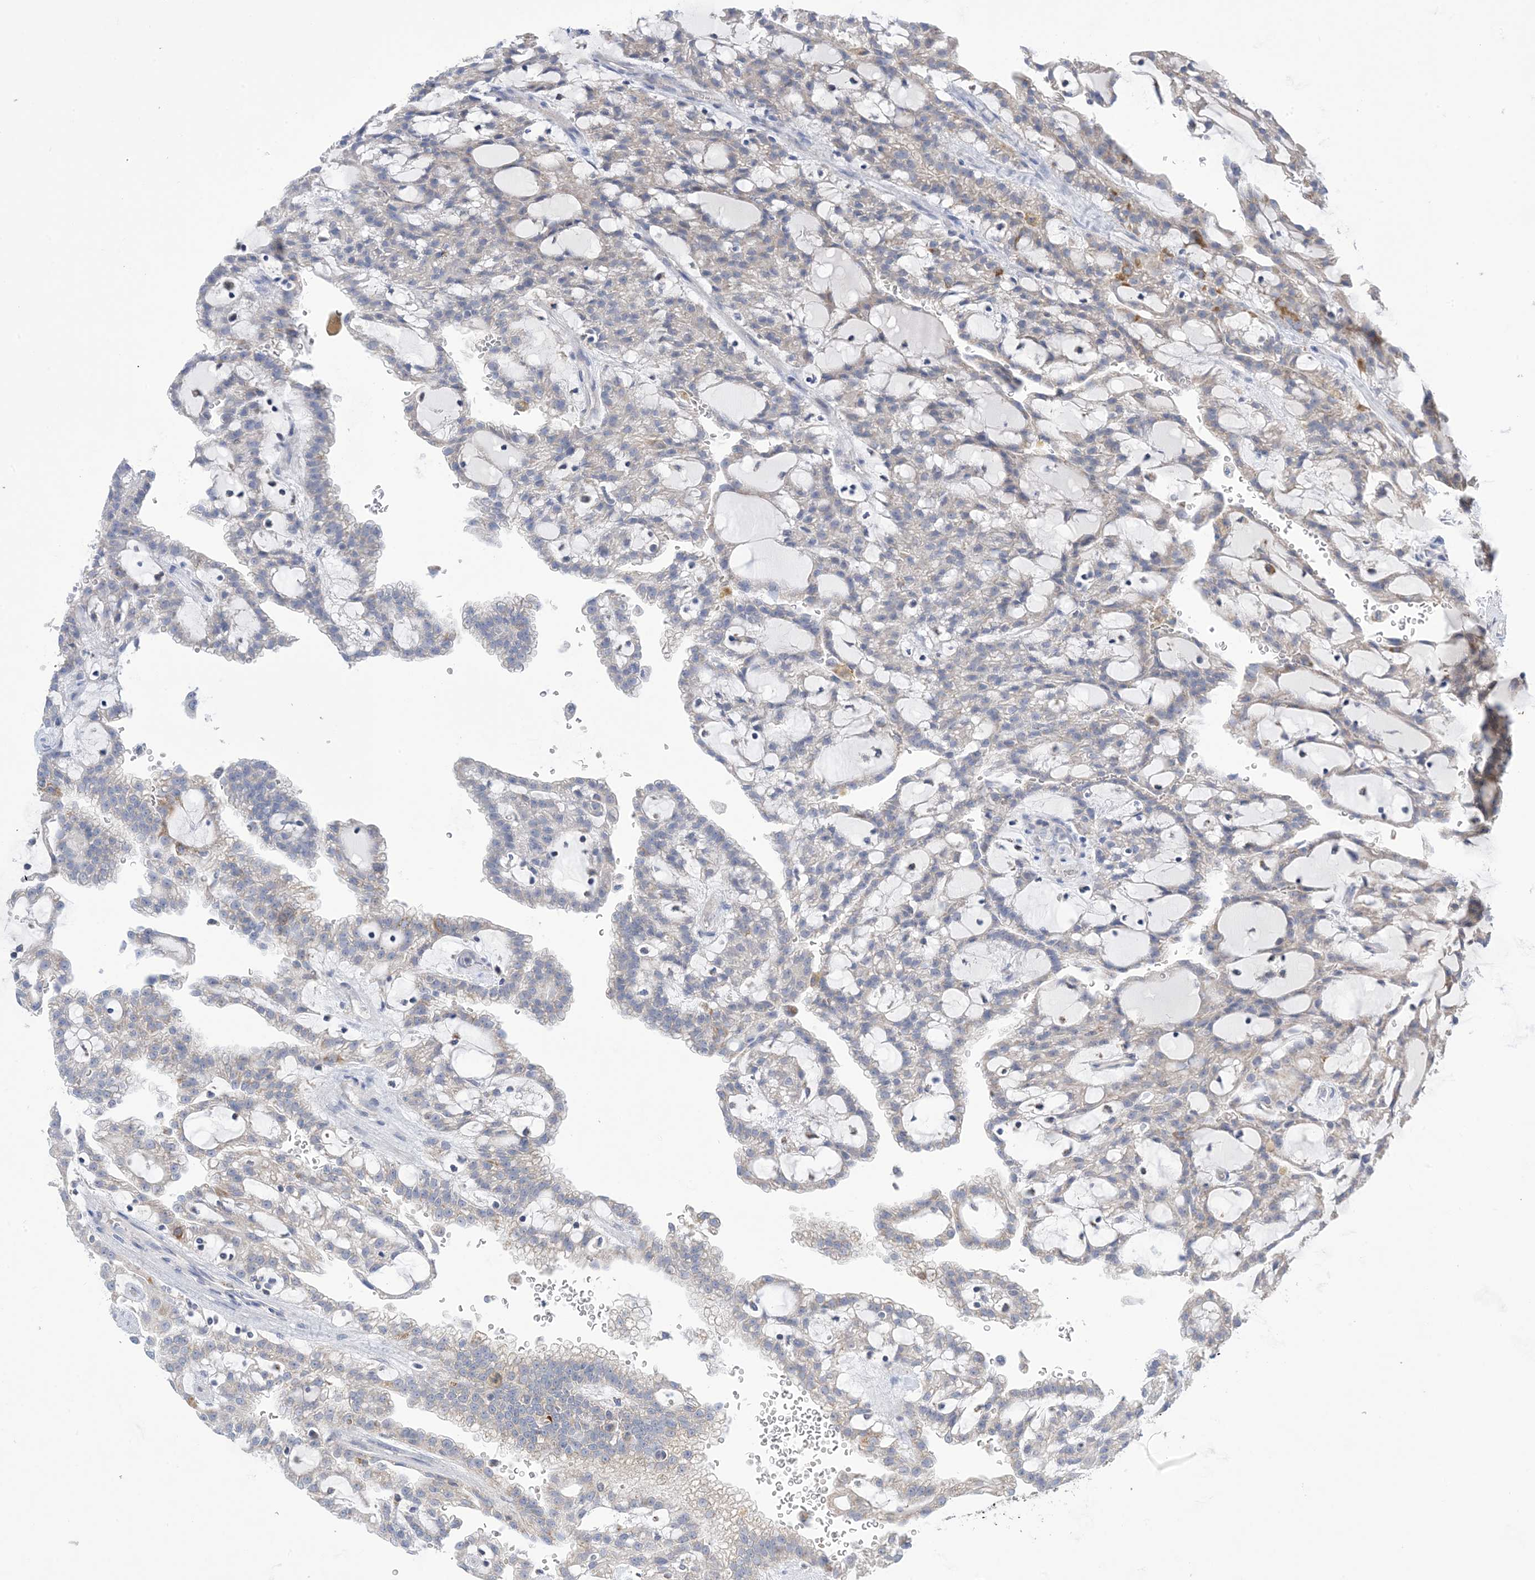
{"staining": {"intensity": "negative", "quantity": "none", "location": "none"}, "tissue": "renal cancer", "cell_type": "Tumor cells", "image_type": "cancer", "snomed": [{"axis": "morphology", "description": "Adenocarcinoma, NOS"}, {"axis": "topography", "description": "Kidney"}], "caption": "This is an immunohistochemistry histopathology image of human renal adenocarcinoma. There is no staining in tumor cells.", "gene": "CLEC16A", "patient": {"sex": "male", "age": 63}}